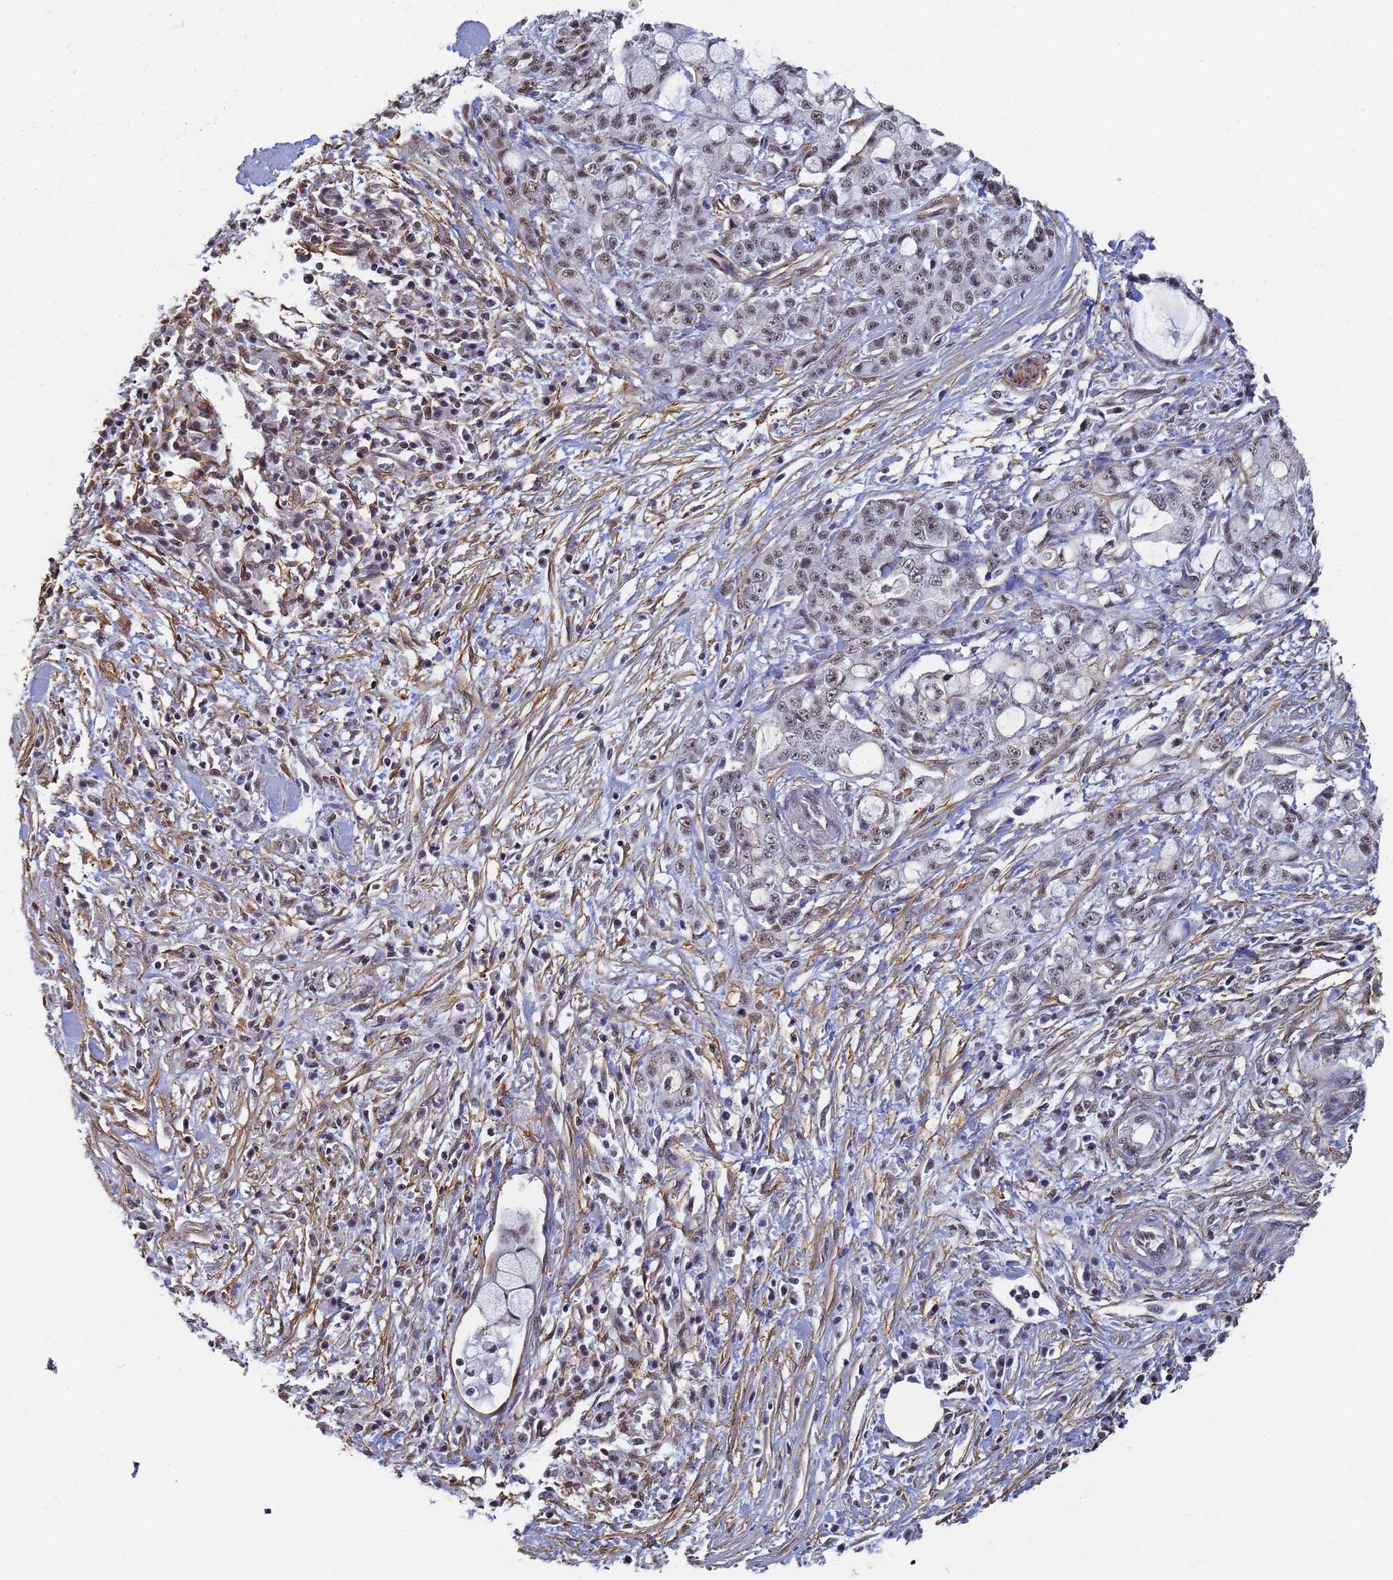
{"staining": {"intensity": "moderate", "quantity": ">75%", "location": "nuclear"}, "tissue": "pancreatic cancer", "cell_type": "Tumor cells", "image_type": "cancer", "snomed": [{"axis": "morphology", "description": "Adenocarcinoma, NOS"}, {"axis": "topography", "description": "Pancreas"}], "caption": "A brown stain shows moderate nuclear positivity of a protein in human pancreatic cancer tumor cells.", "gene": "PRRT4", "patient": {"sex": "female", "age": 73}}